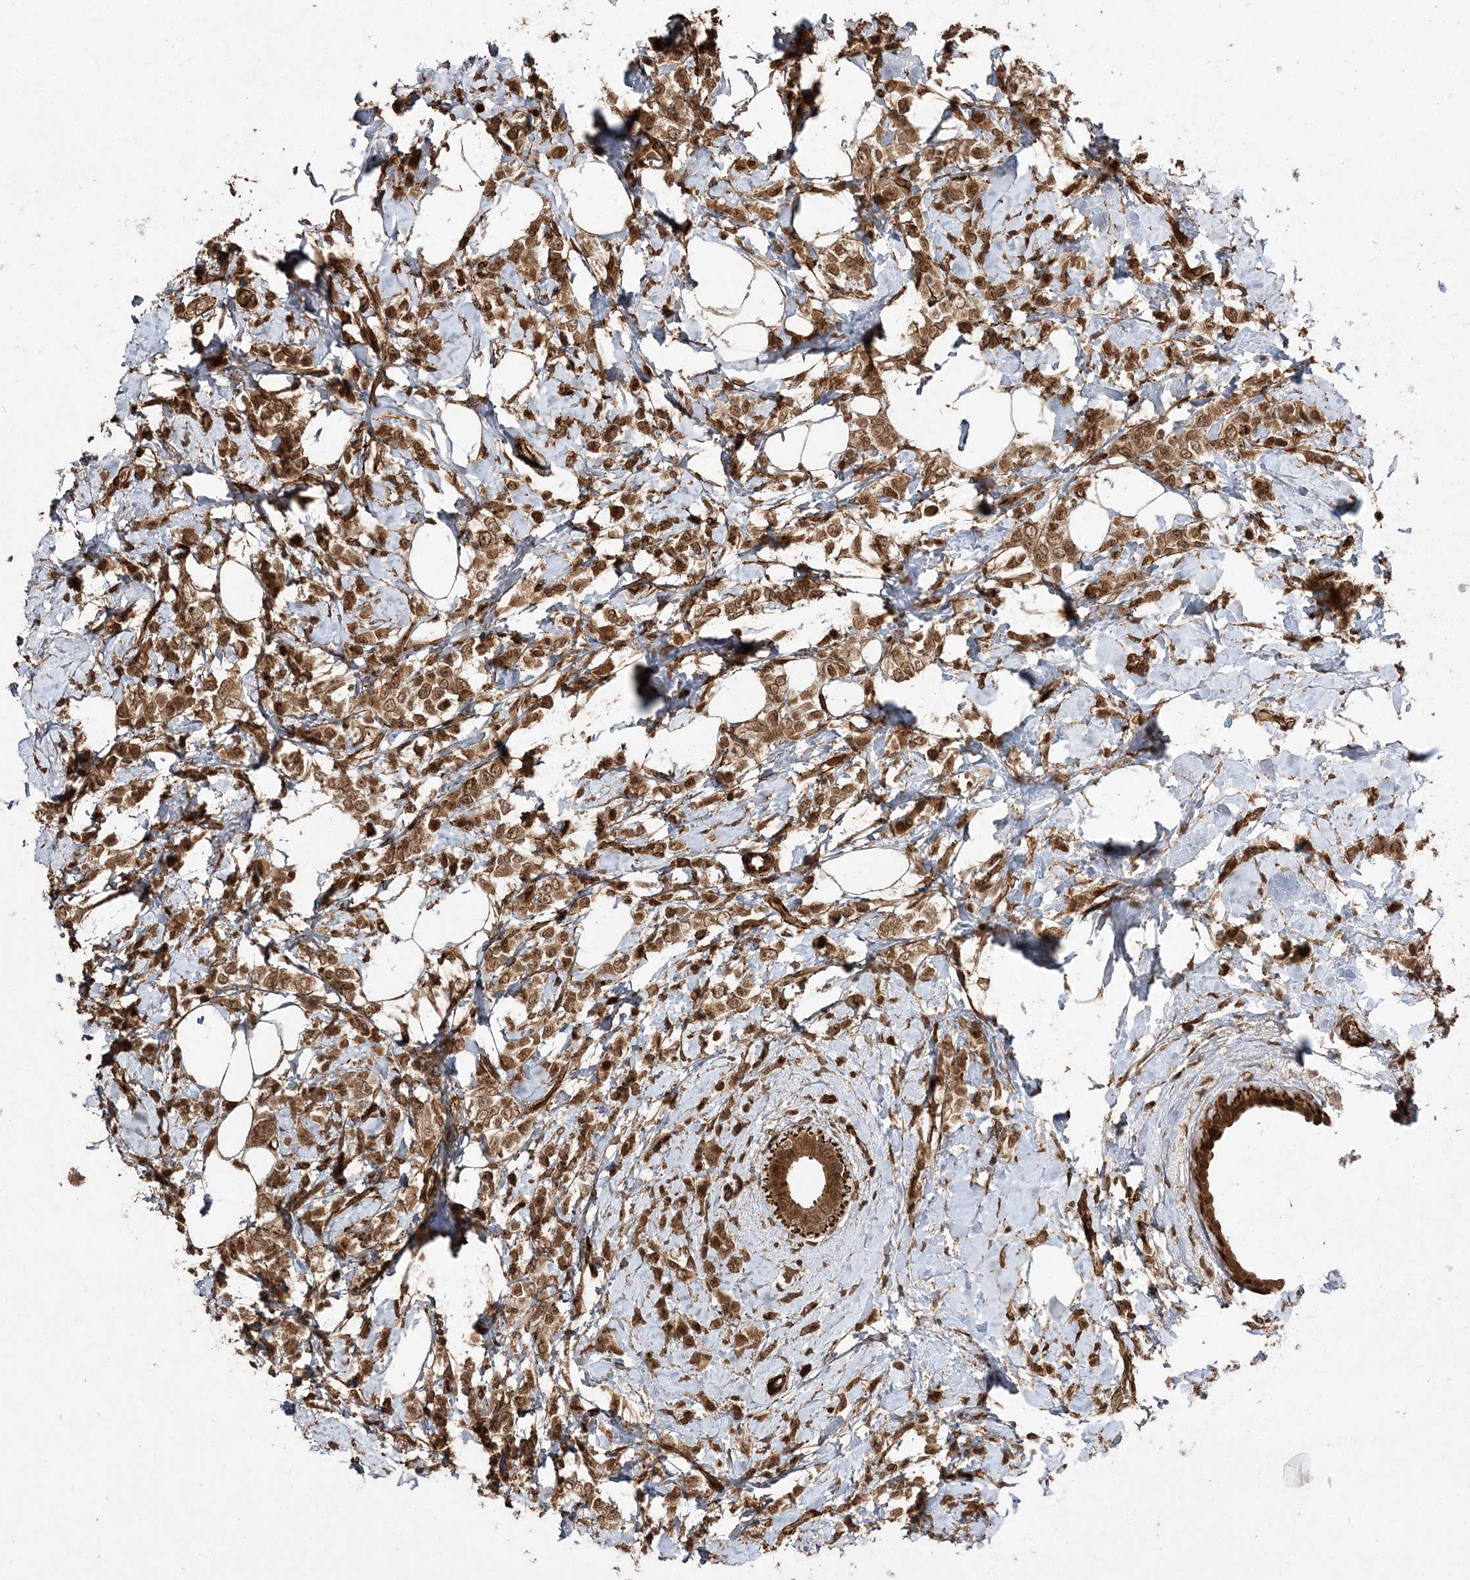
{"staining": {"intensity": "moderate", "quantity": ">75%", "location": "cytoplasmic/membranous,nuclear"}, "tissue": "breast cancer", "cell_type": "Tumor cells", "image_type": "cancer", "snomed": [{"axis": "morphology", "description": "Lobular carcinoma"}, {"axis": "topography", "description": "Breast"}], "caption": "Breast cancer (lobular carcinoma) stained with a brown dye reveals moderate cytoplasmic/membranous and nuclear positive expression in about >75% of tumor cells.", "gene": "ETAA1", "patient": {"sex": "female", "age": 47}}